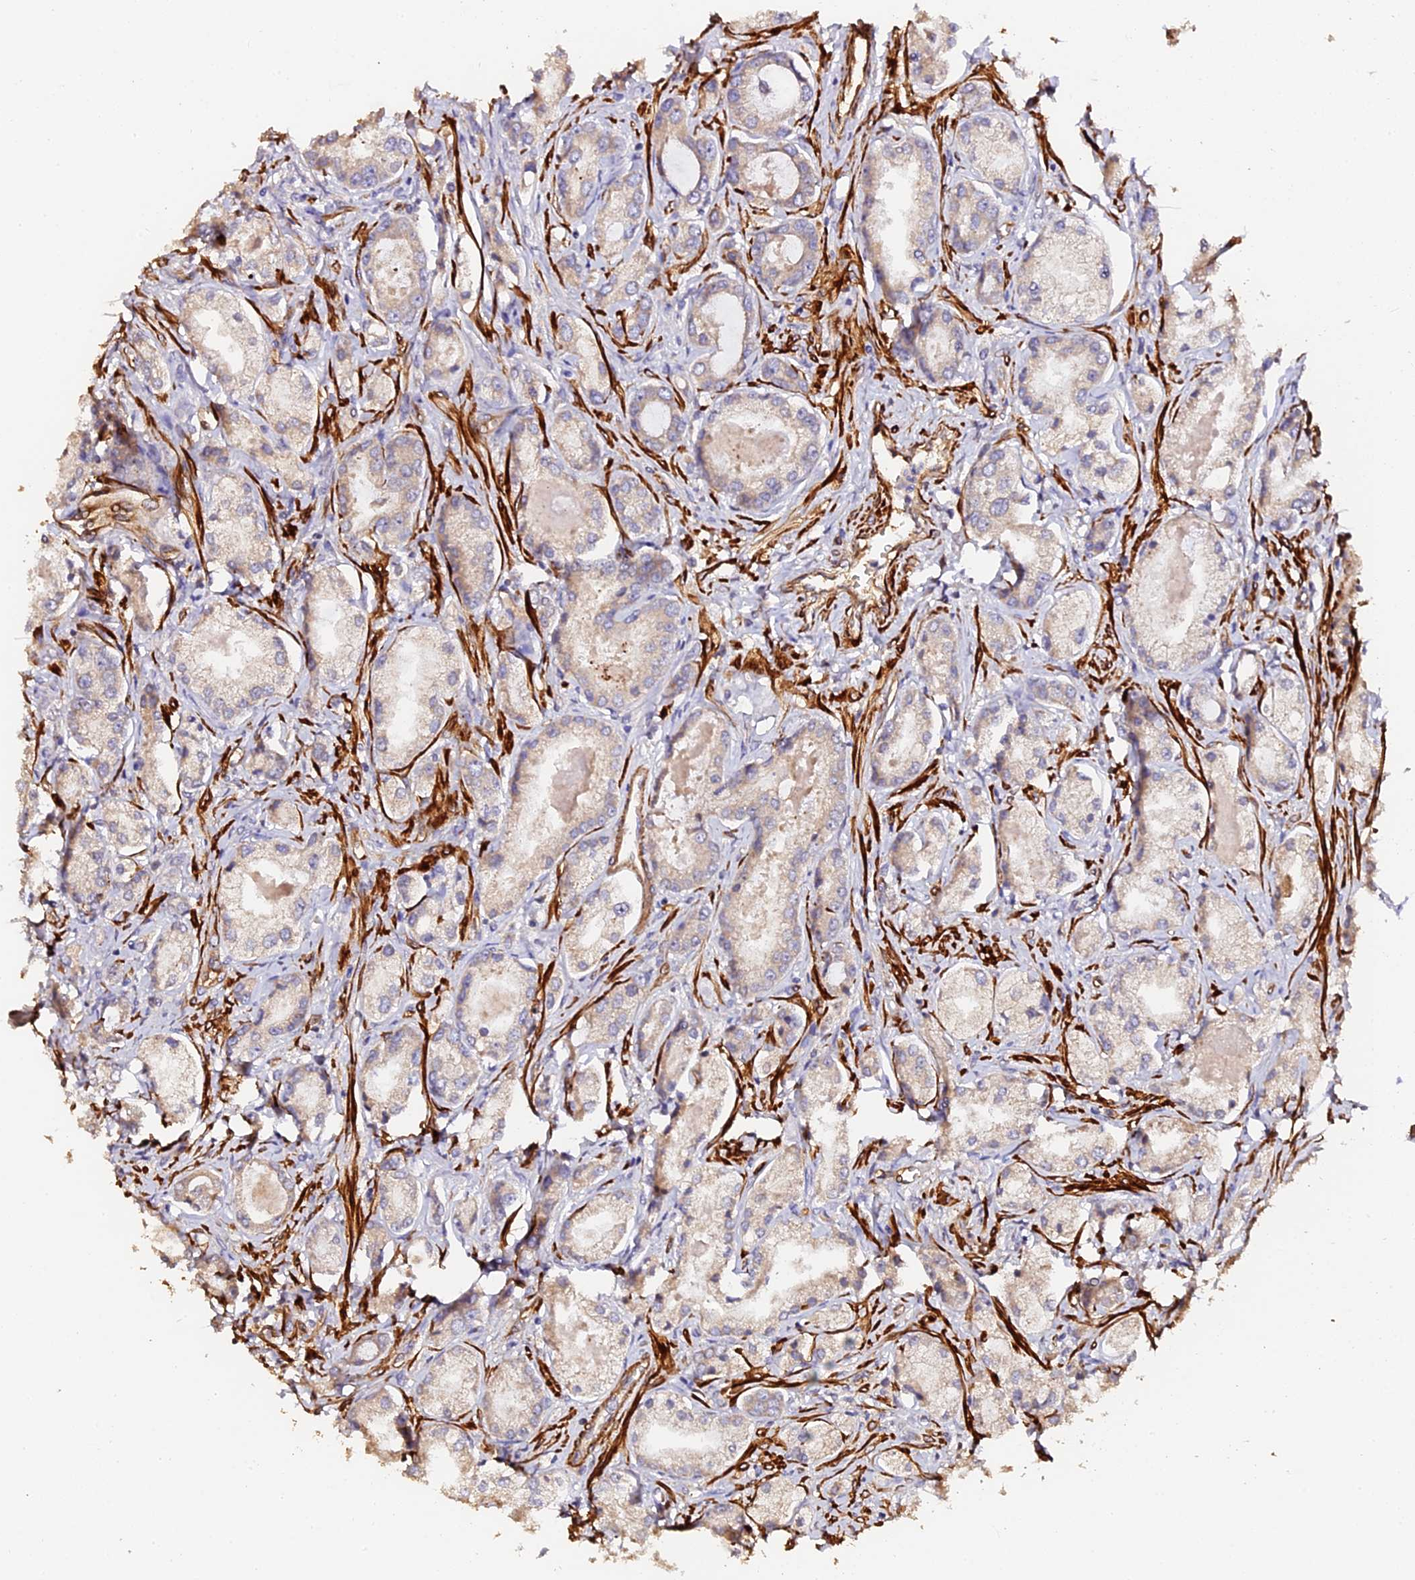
{"staining": {"intensity": "weak", "quantity": "25%-75%", "location": "cytoplasmic/membranous"}, "tissue": "prostate cancer", "cell_type": "Tumor cells", "image_type": "cancer", "snomed": [{"axis": "morphology", "description": "Adenocarcinoma, Low grade"}, {"axis": "topography", "description": "Prostate"}], "caption": "Immunohistochemical staining of prostate cancer (low-grade adenocarcinoma) demonstrates low levels of weak cytoplasmic/membranous staining in approximately 25%-75% of tumor cells.", "gene": "TDO2", "patient": {"sex": "male", "age": 68}}